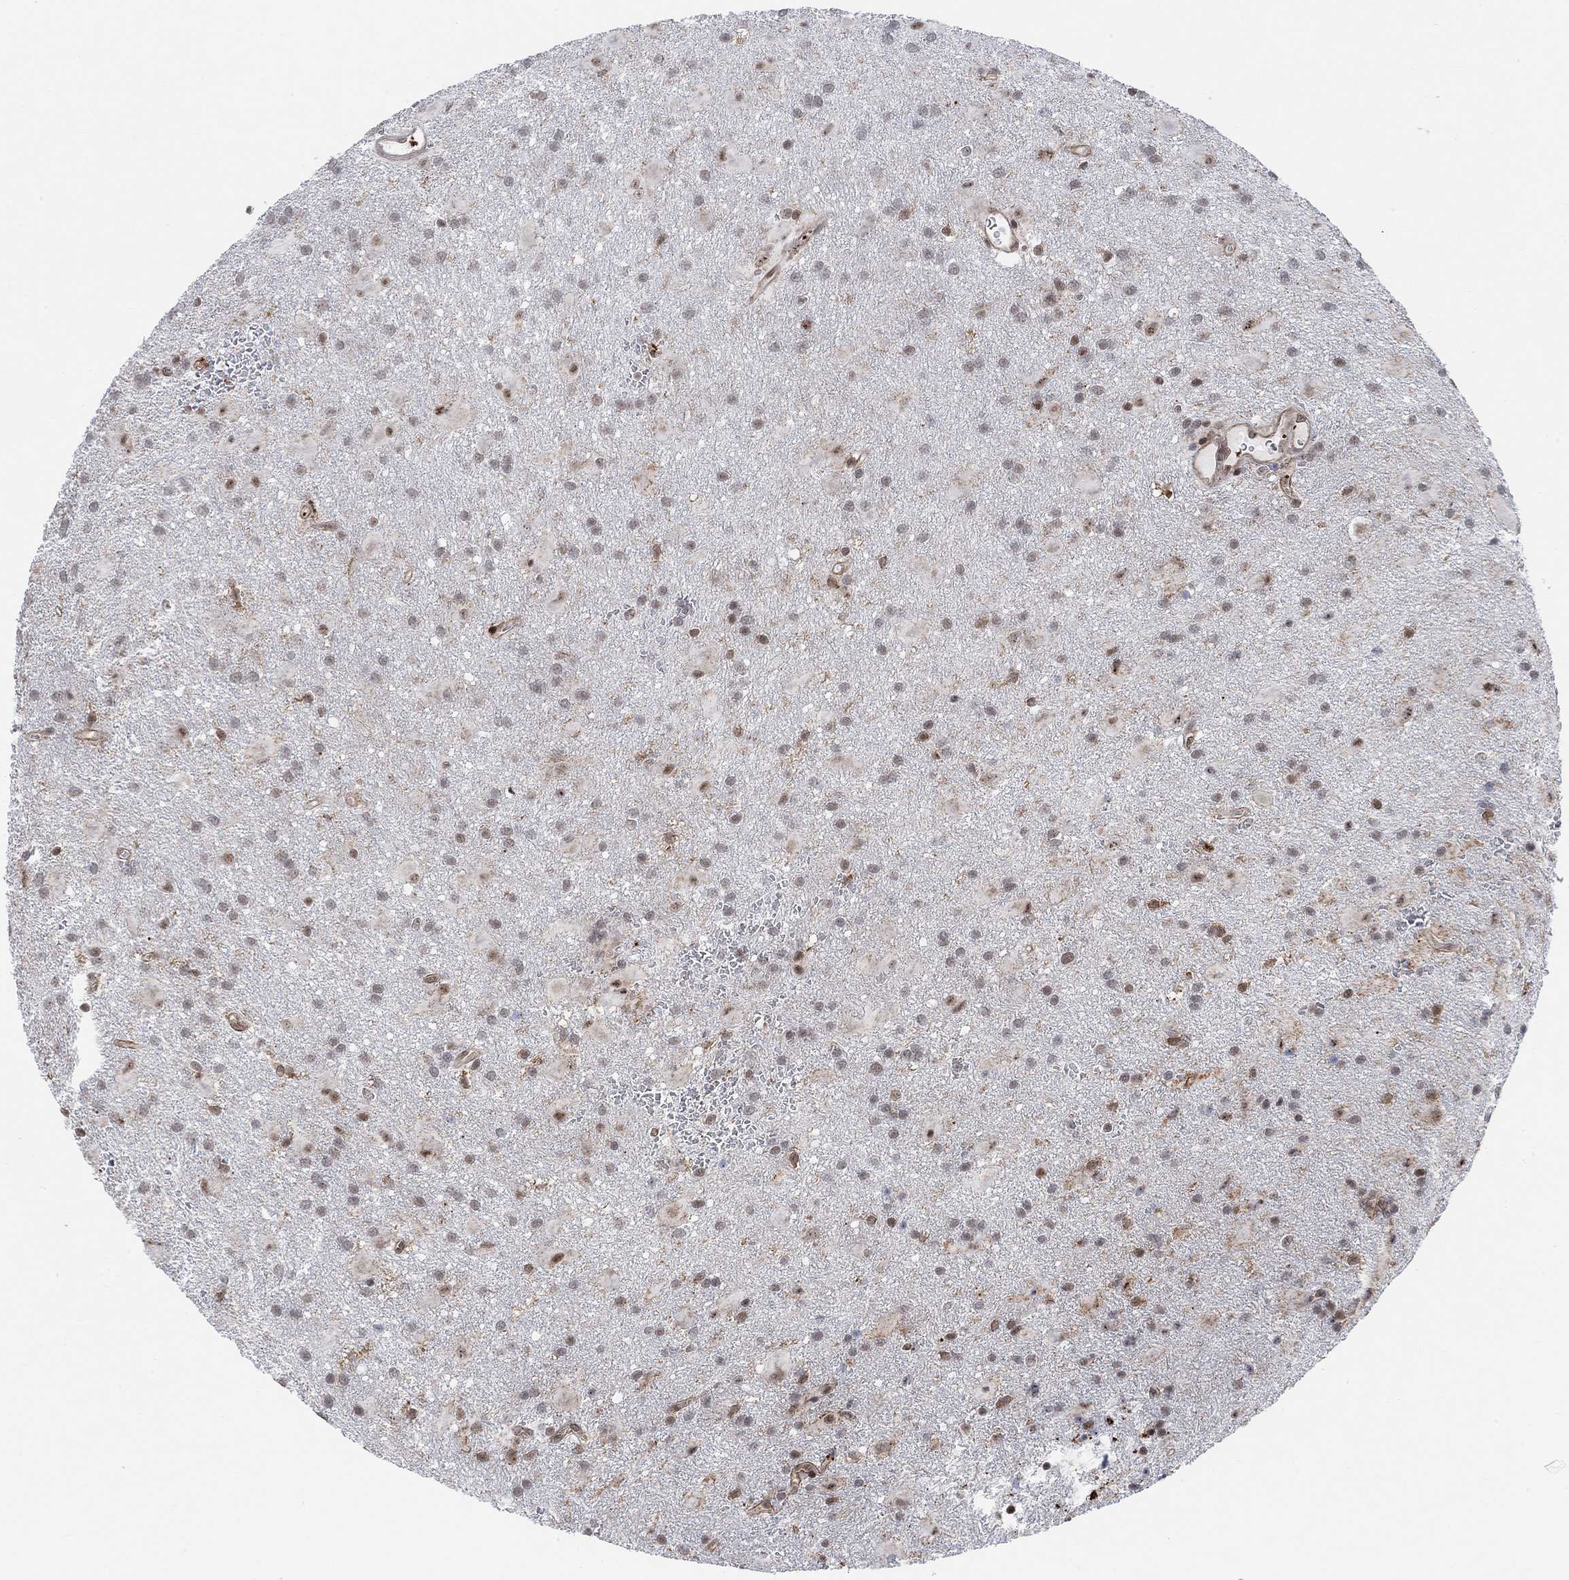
{"staining": {"intensity": "negative", "quantity": "none", "location": "none"}, "tissue": "glioma", "cell_type": "Tumor cells", "image_type": "cancer", "snomed": [{"axis": "morphology", "description": "Glioma, malignant, Low grade"}, {"axis": "topography", "description": "Brain"}], "caption": "This is a histopathology image of IHC staining of malignant glioma (low-grade), which shows no positivity in tumor cells.", "gene": "PWWP2B", "patient": {"sex": "male", "age": 58}}